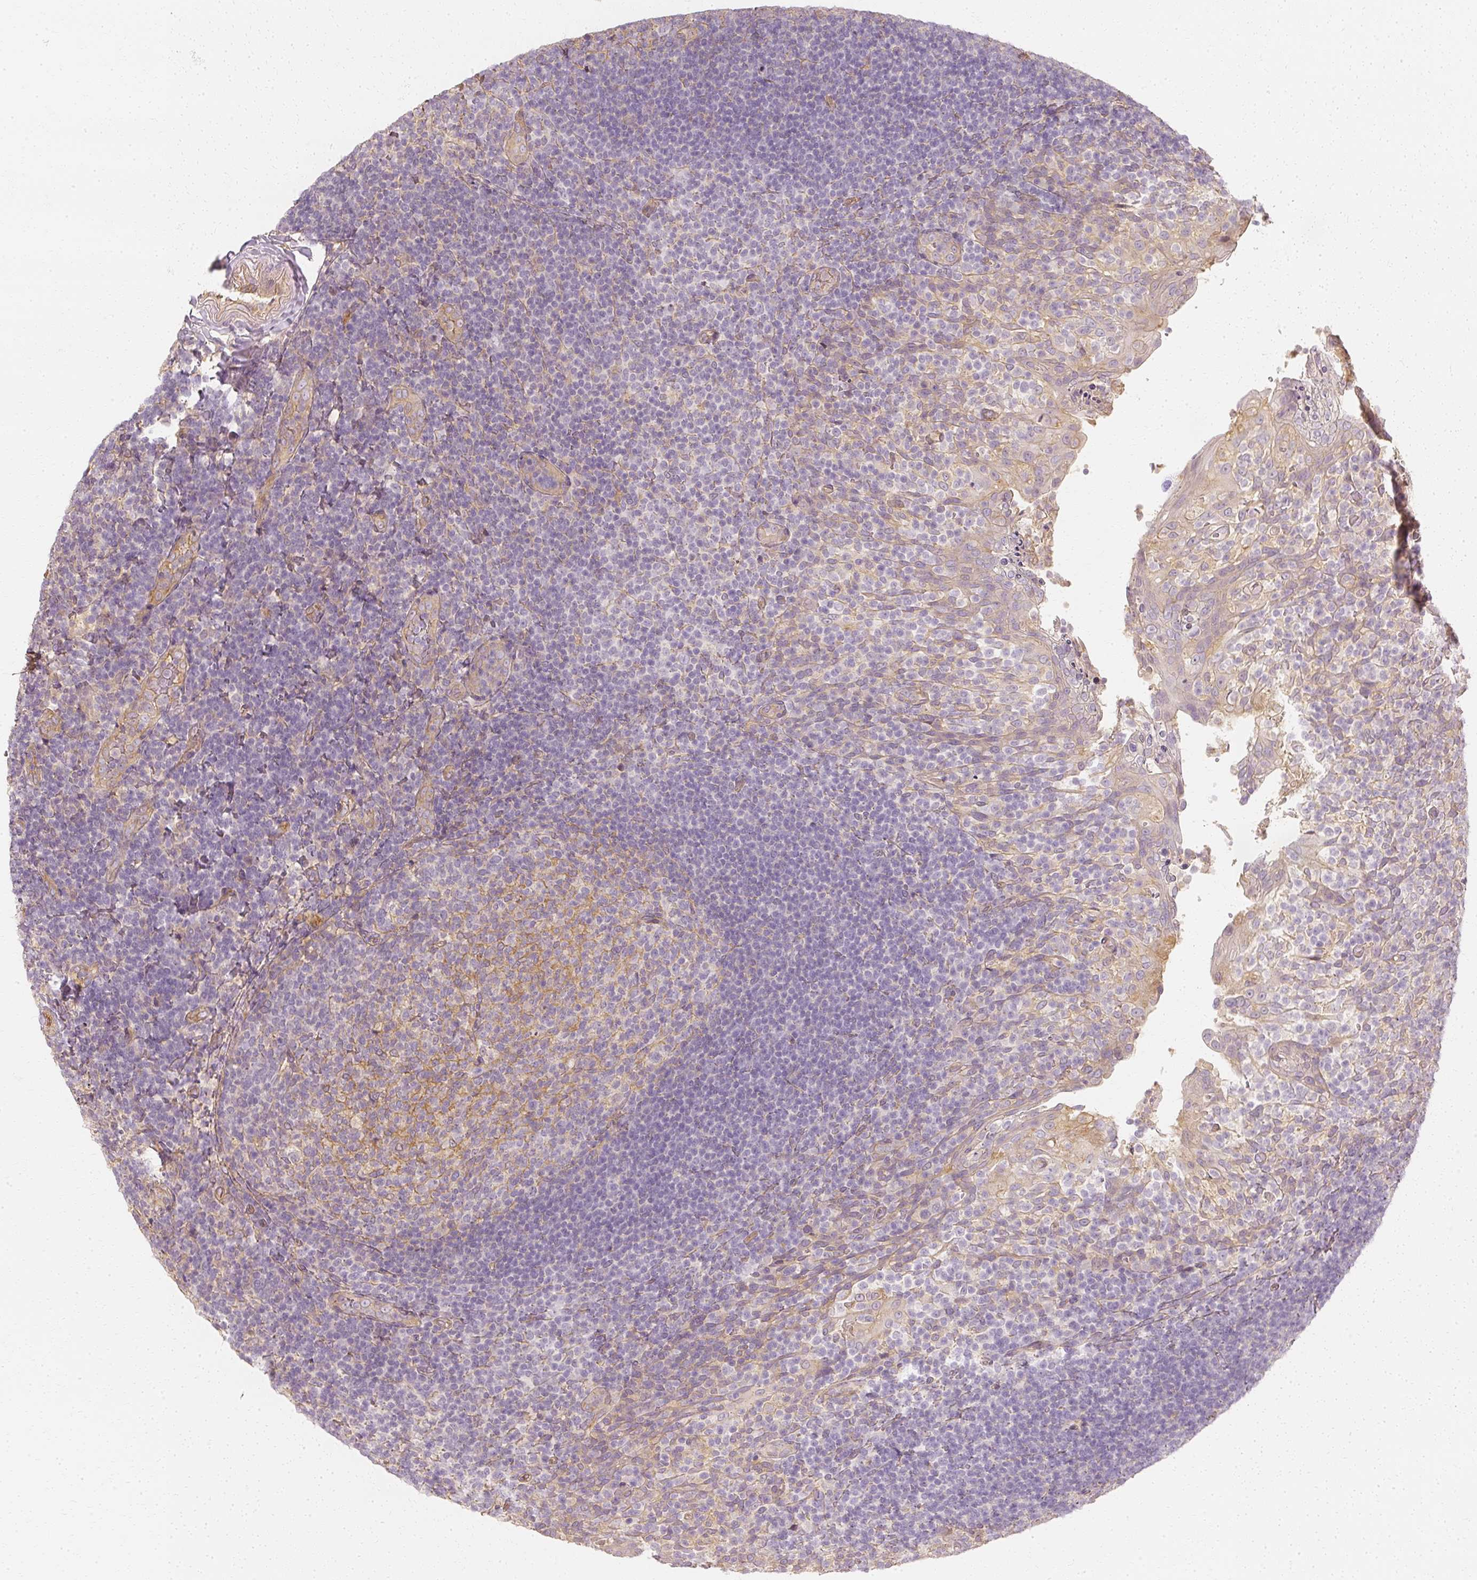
{"staining": {"intensity": "weak", "quantity": "<25%", "location": "cytoplasmic/membranous"}, "tissue": "tonsil", "cell_type": "Germinal center cells", "image_type": "normal", "snomed": [{"axis": "morphology", "description": "Normal tissue, NOS"}, {"axis": "topography", "description": "Tonsil"}], "caption": "Germinal center cells show no significant protein expression in normal tonsil. Brightfield microscopy of immunohistochemistry stained with DAB (3,3'-diaminobenzidine) (brown) and hematoxylin (blue), captured at high magnification.", "gene": "GNAQ", "patient": {"sex": "female", "age": 10}}